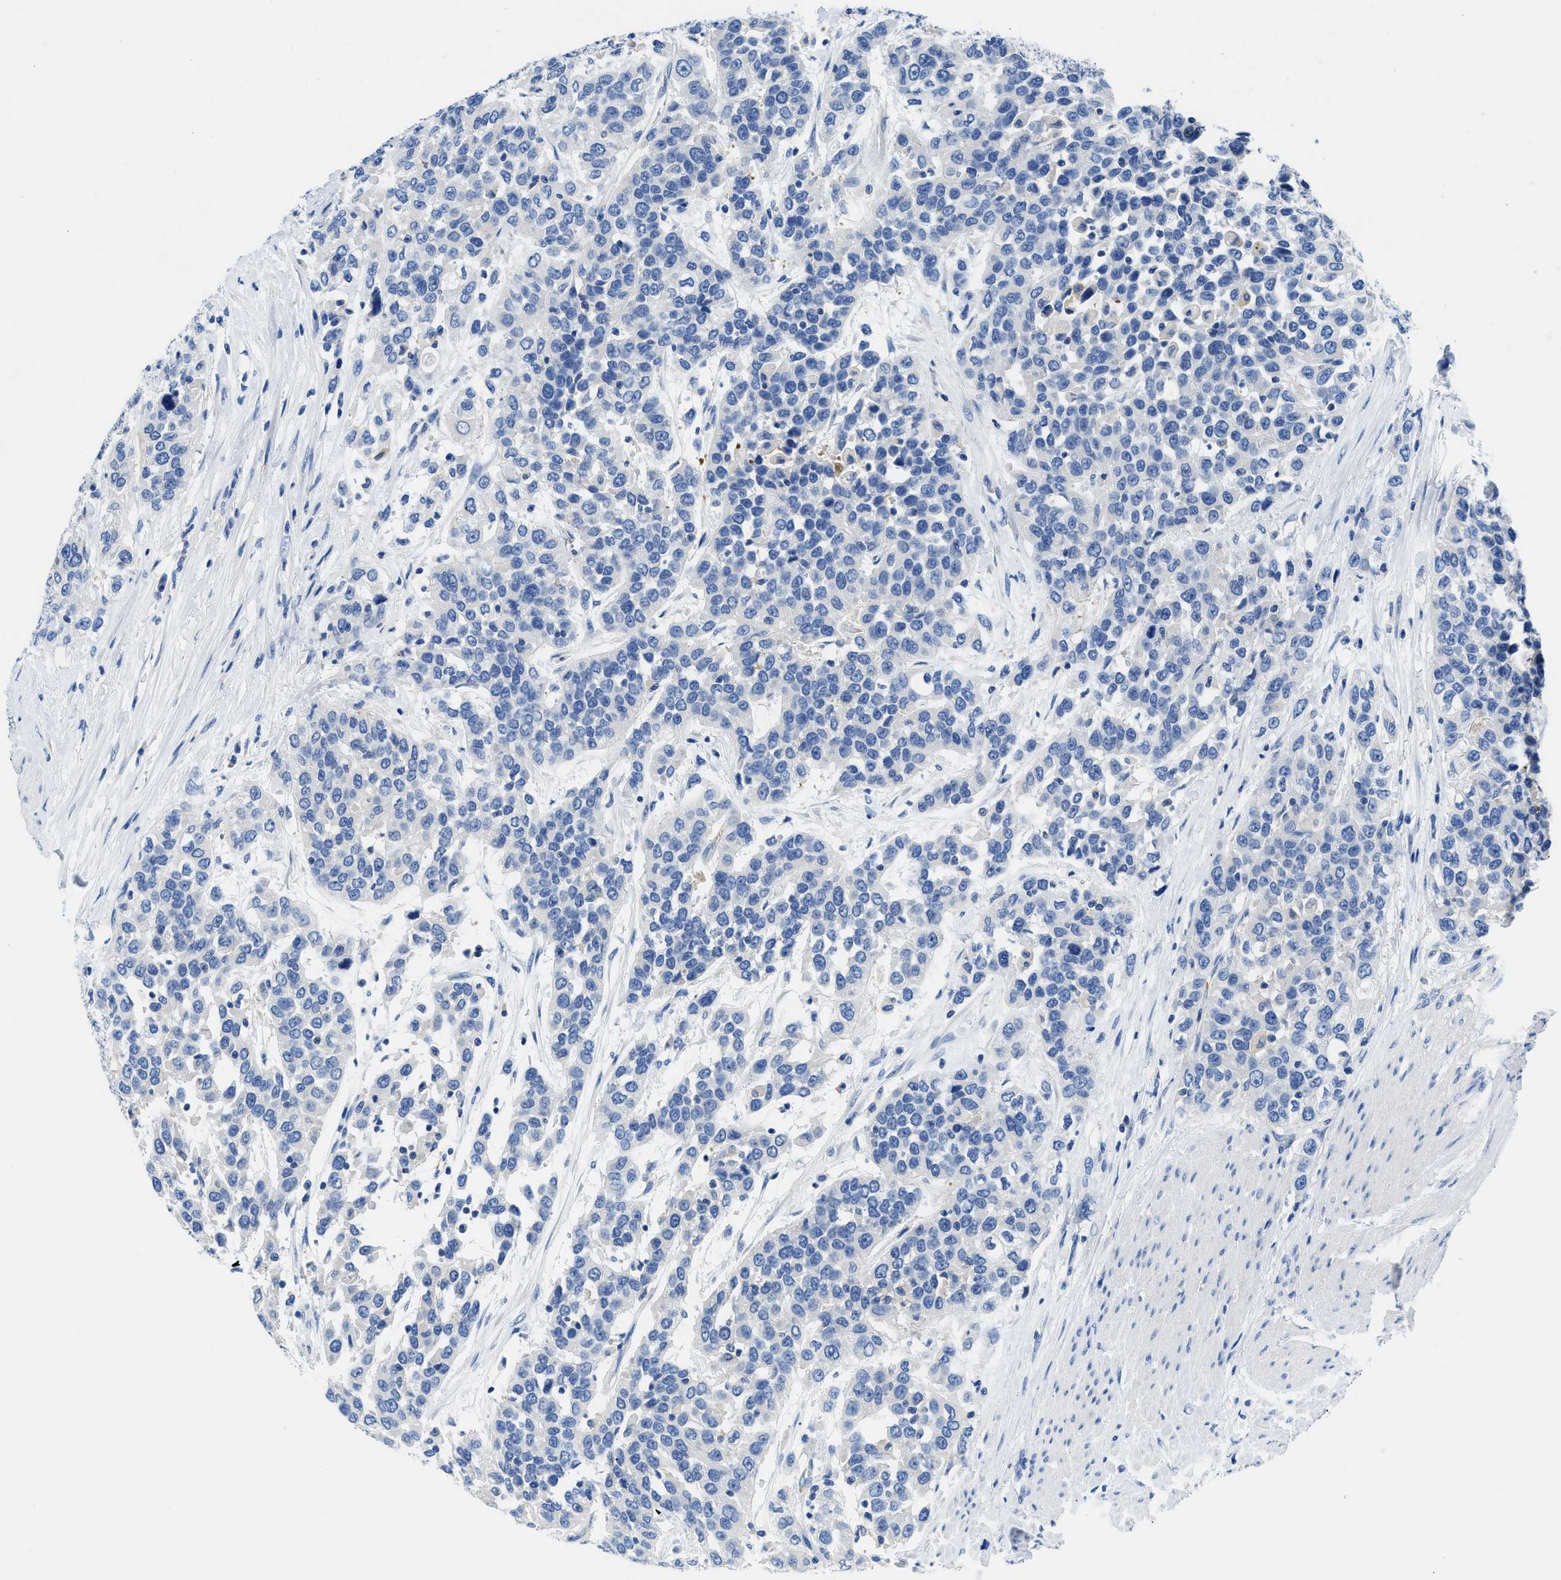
{"staining": {"intensity": "negative", "quantity": "none", "location": "none"}, "tissue": "urothelial cancer", "cell_type": "Tumor cells", "image_type": "cancer", "snomed": [{"axis": "morphology", "description": "Urothelial carcinoma, High grade"}, {"axis": "topography", "description": "Urinary bladder"}], "caption": "High magnification brightfield microscopy of urothelial cancer stained with DAB (brown) and counterstained with hematoxylin (blue): tumor cells show no significant expression.", "gene": "NEB", "patient": {"sex": "female", "age": 80}}